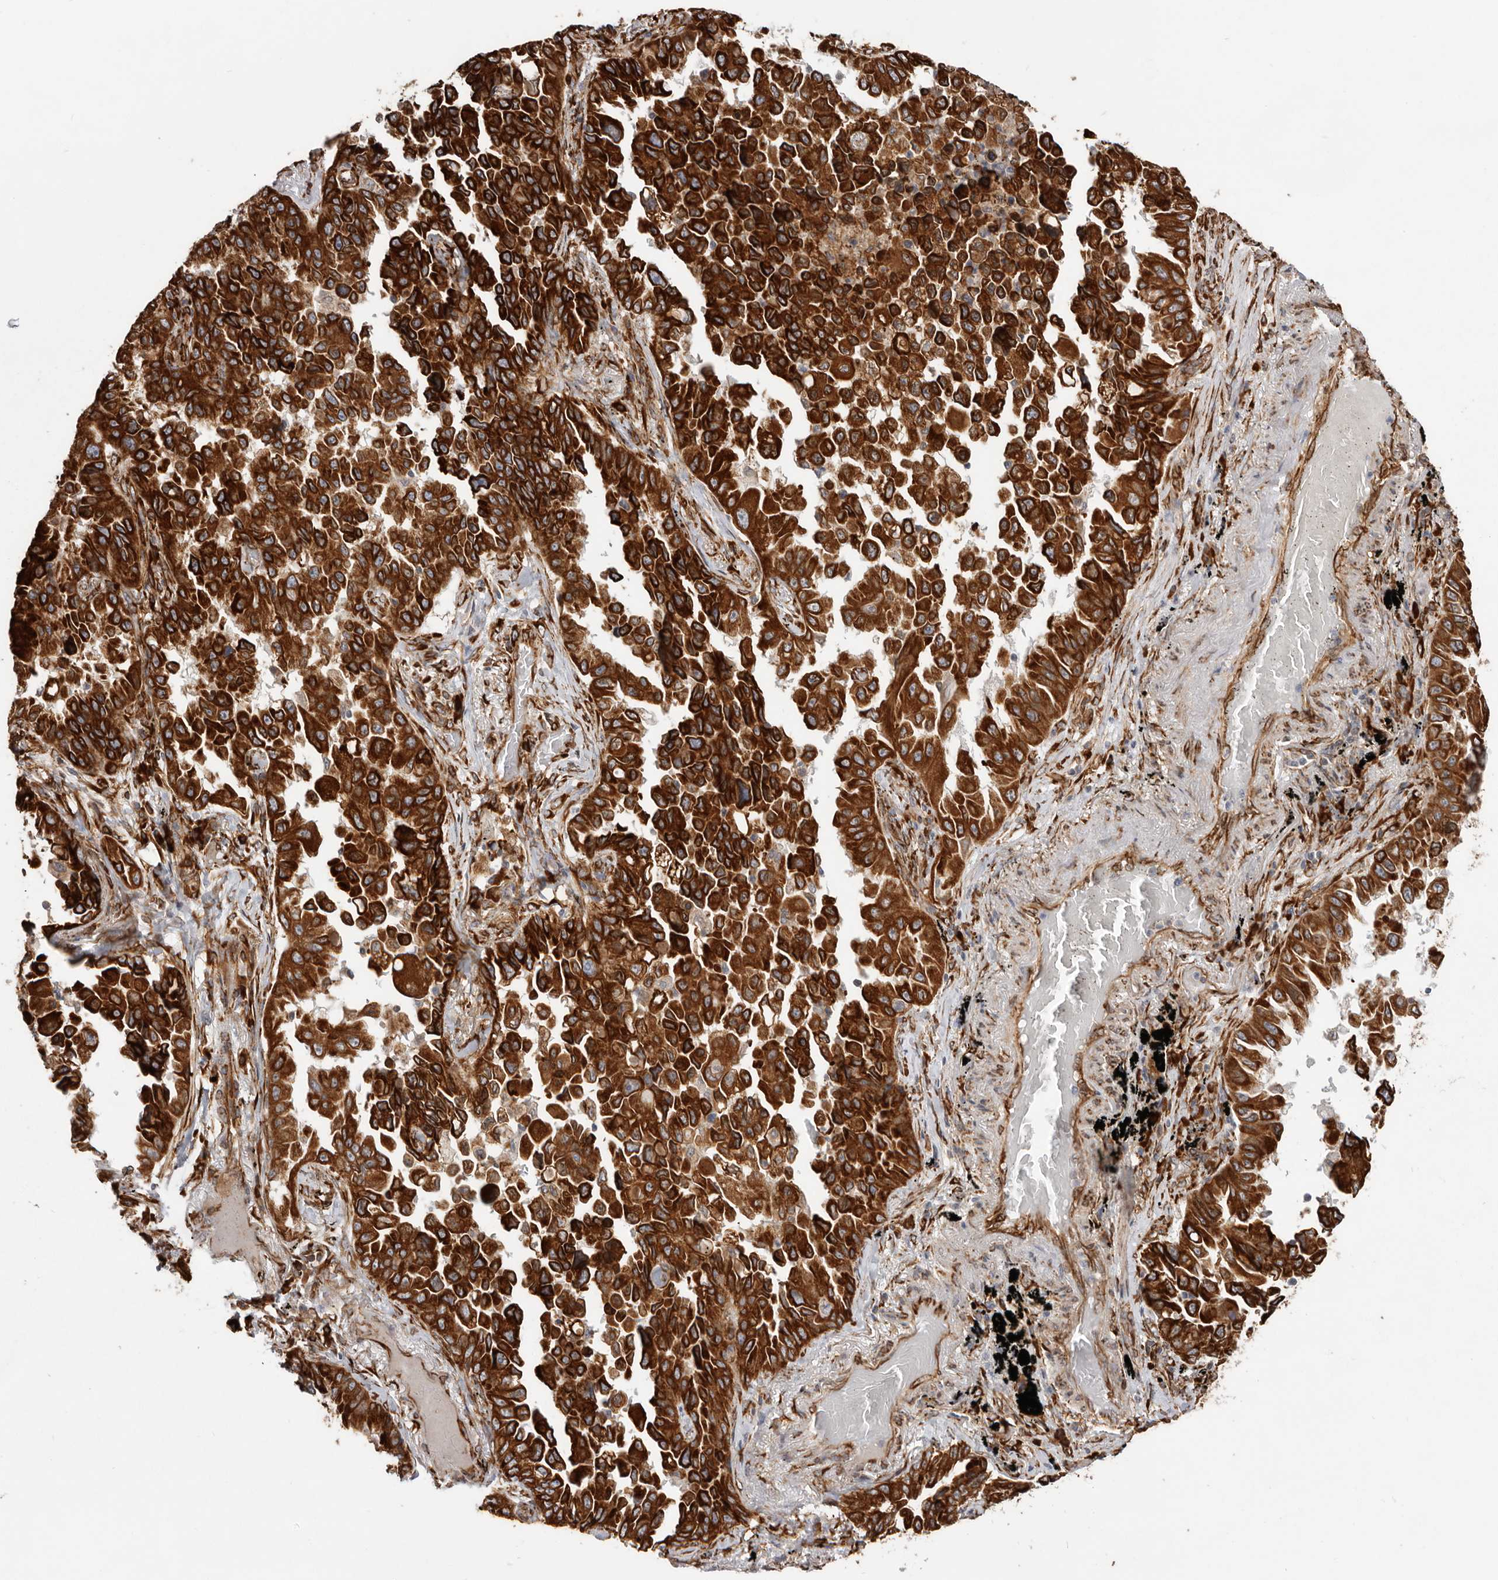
{"staining": {"intensity": "strong", "quantity": ">75%", "location": "cytoplasmic/membranous"}, "tissue": "lung cancer", "cell_type": "Tumor cells", "image_type": "cancer", "snomed": [{"axis": "morphology", "description": "Adenocarcinoma, NOS"}, {"axis": "topography", "description": "Lung"}], "caption": "Immunohistochemical staining of lung cancer (adenocarcinoma) exhibits high levels of strong cytoplasmic/membranous protein expression in about >75% of tumor cells.", "gene": "WDTC1", "patient": {"sex": "female", "age": 67}}